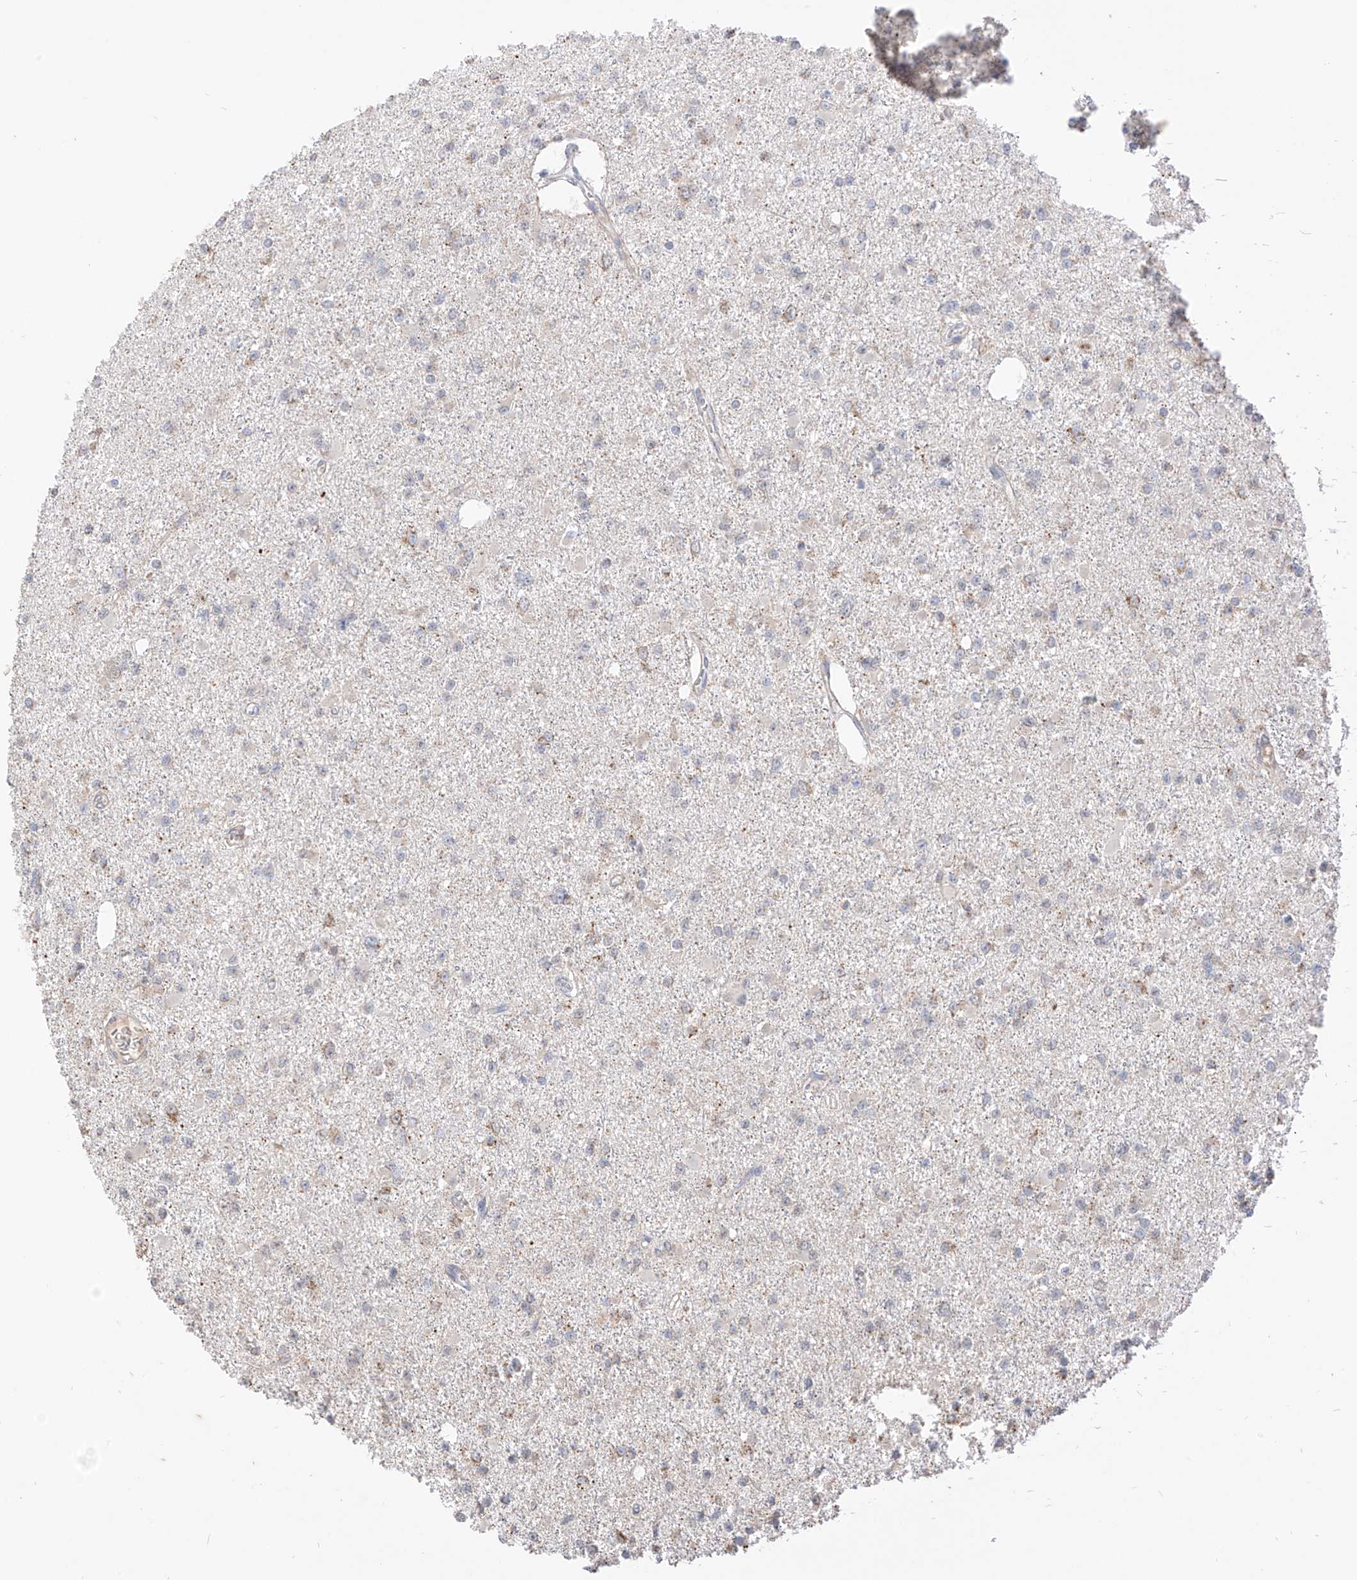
{"staining": {"intensity": "negative", "quantity": "none", "location": "none"}, "tissue": "glioma", "cell_type": "Tumor cells", "image_type": "cancer", "snomed": [{"axis": "morphology", "description": "Glioma, malignant, Low grade"}, {"axis": "topography", "description": "Brain"}], "caption": "This is an immunohistochemistry (IHC) micrograph of glioma. There is no positivity in tumor cells.", "gene": "LATS1", "patient": {"sex": "female", "age": 22}}